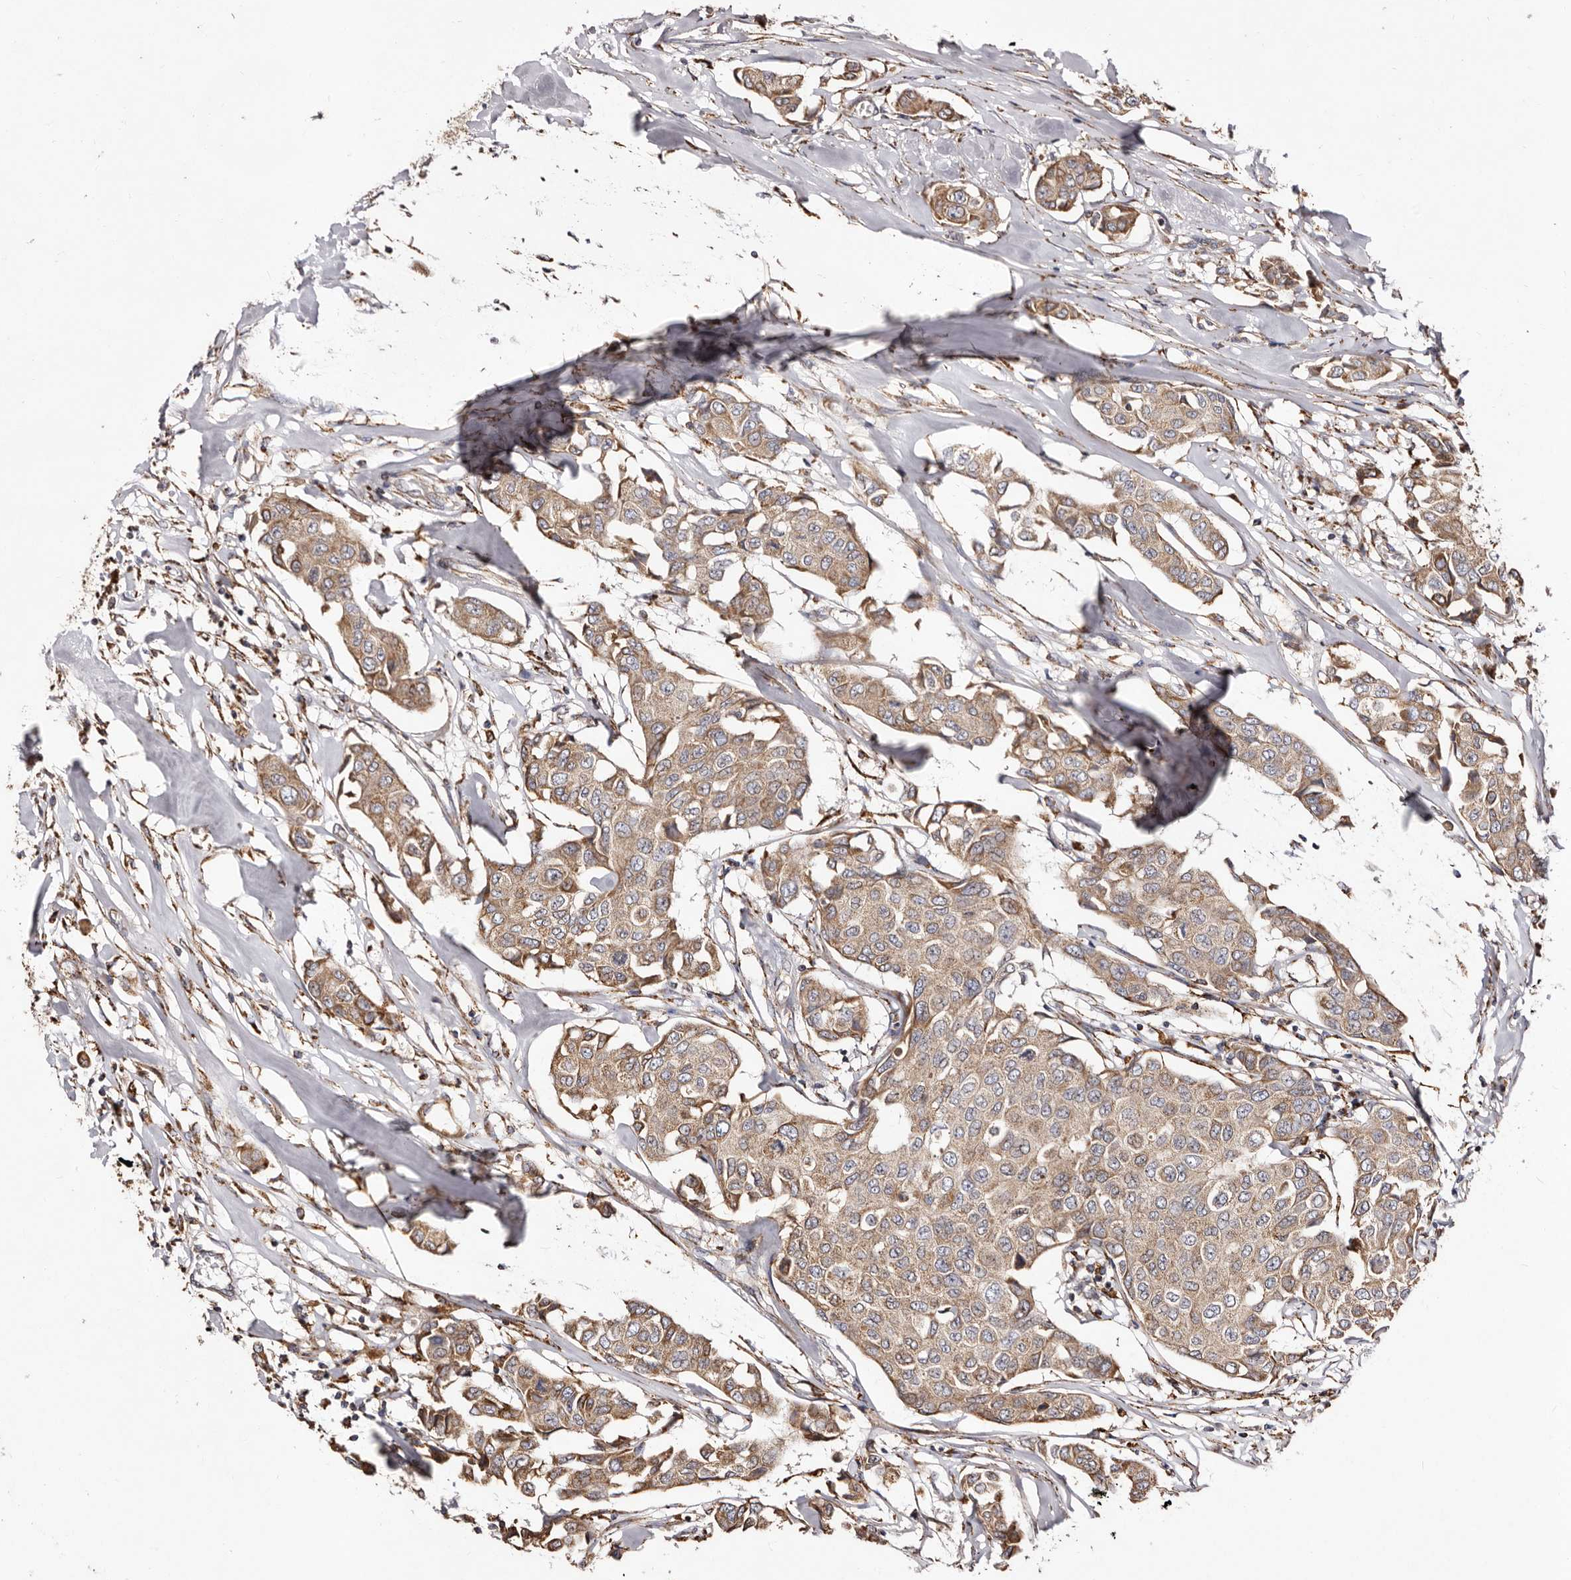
{"staining": {"intensity": "moderate", "quantity": ">75%", "location": "cytoplasmic/membranous"}, "tissue": "breast cancer", "cell_type": "Tumor cells", "image_type": "cancer", "snomed": [{"axis": "morphology", "description": "Duct carcinoma"}, {"axis": "topography", "description": "Breast"}], "caption": "Intraductal carcinoma (breast) stained with a brown dye exhibits moderate cytoplasmic/membranous positive expression in about >75% of tumor cells.", "gene": "LUZP1", "patient": {"sex": "female", "age": 80}}